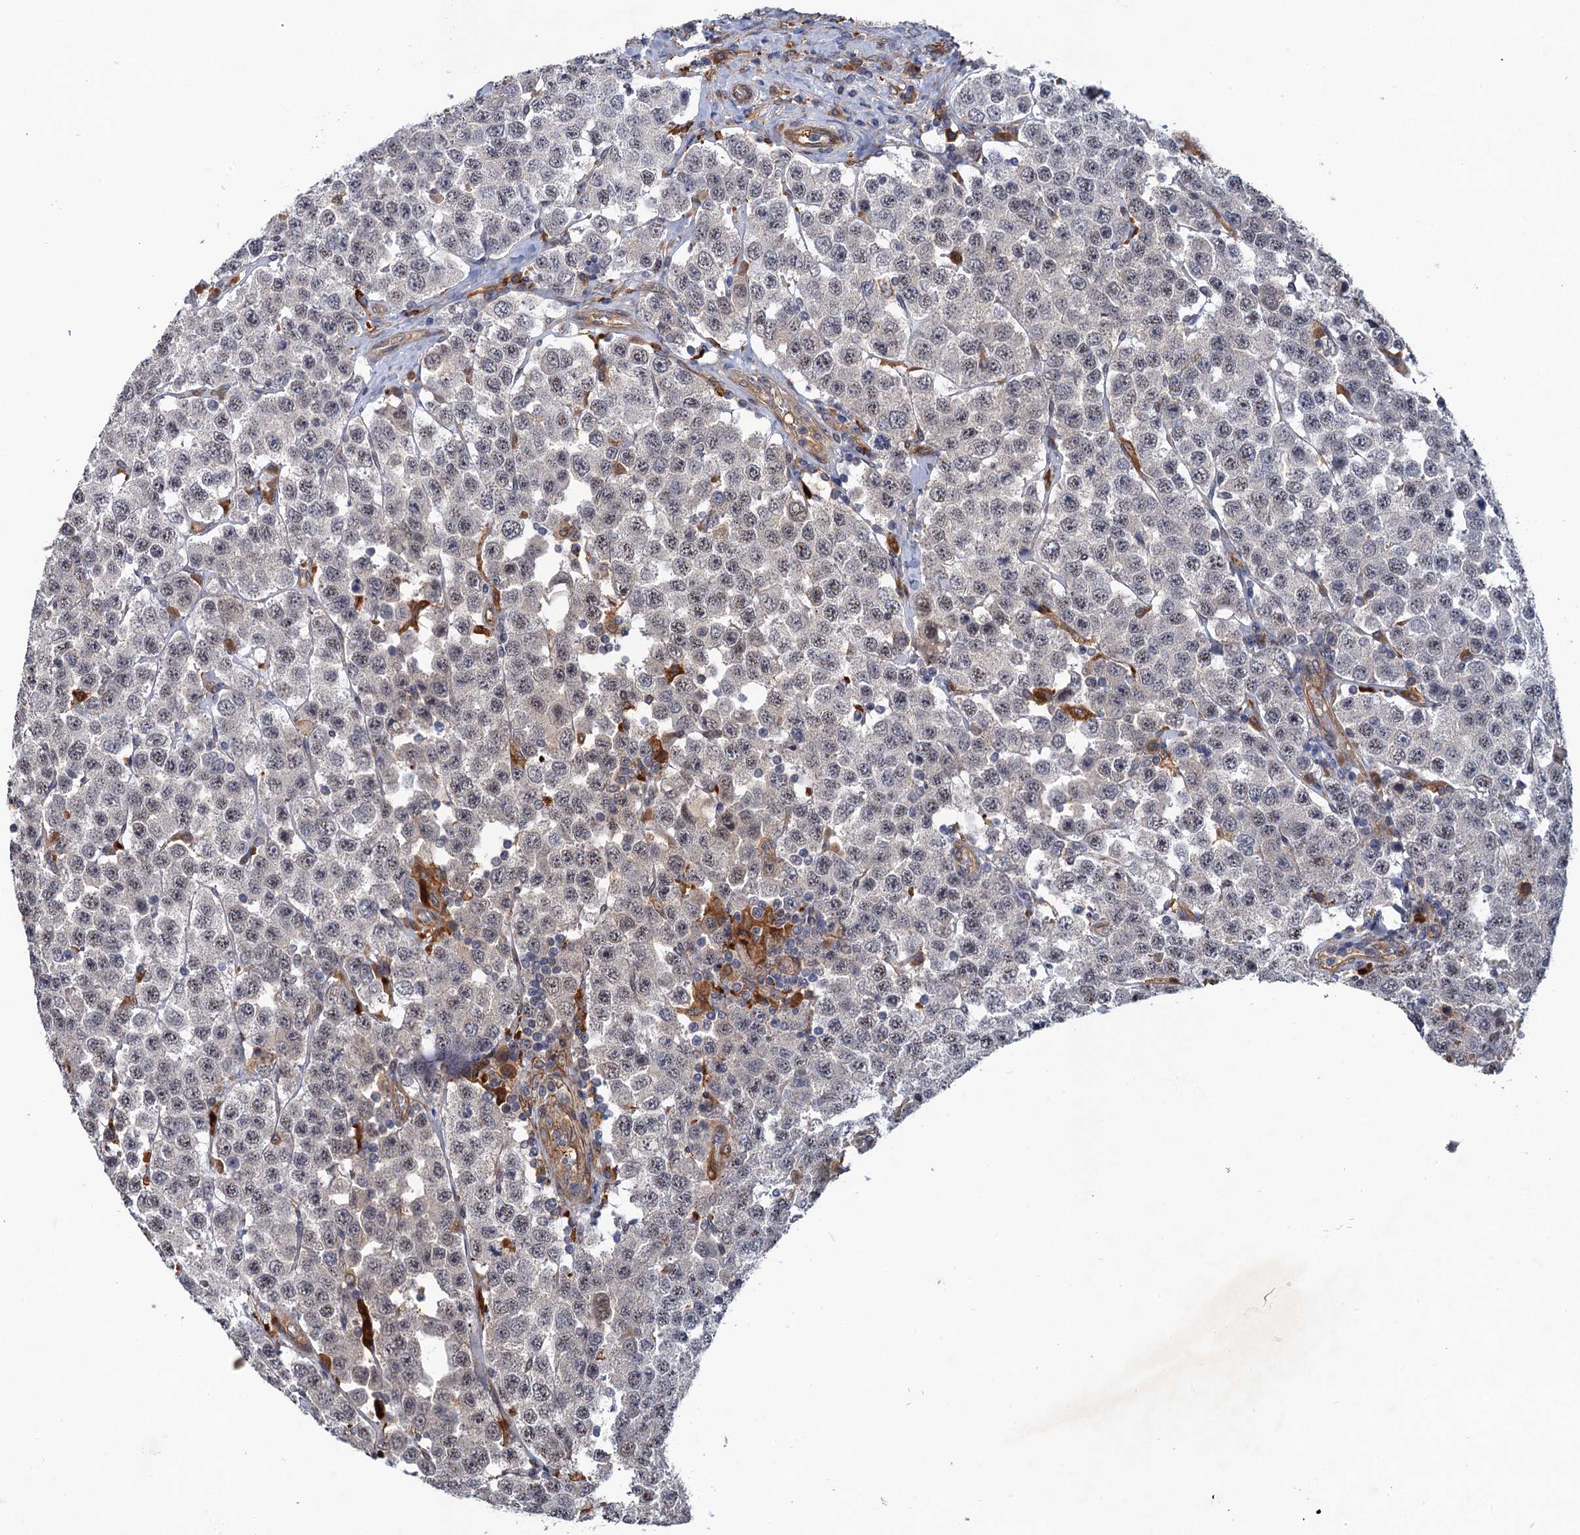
{"staining": {"intensity": "negative", "quantity": "none", "location": "none"}, "tissue": "testis cancer", "cell_type": "Tumor cells", "image_type": "cancer", "snomed": [{"axis": "morphology", "description": "Seminoma, NOS"}, {"axis": "topography", "description": "Testis"}], "caption": "Tumor cells are negative for protein expression in human seminoma (testis).", "gene": "NEK8", "patient": {"sex": "male", "age": 28}}